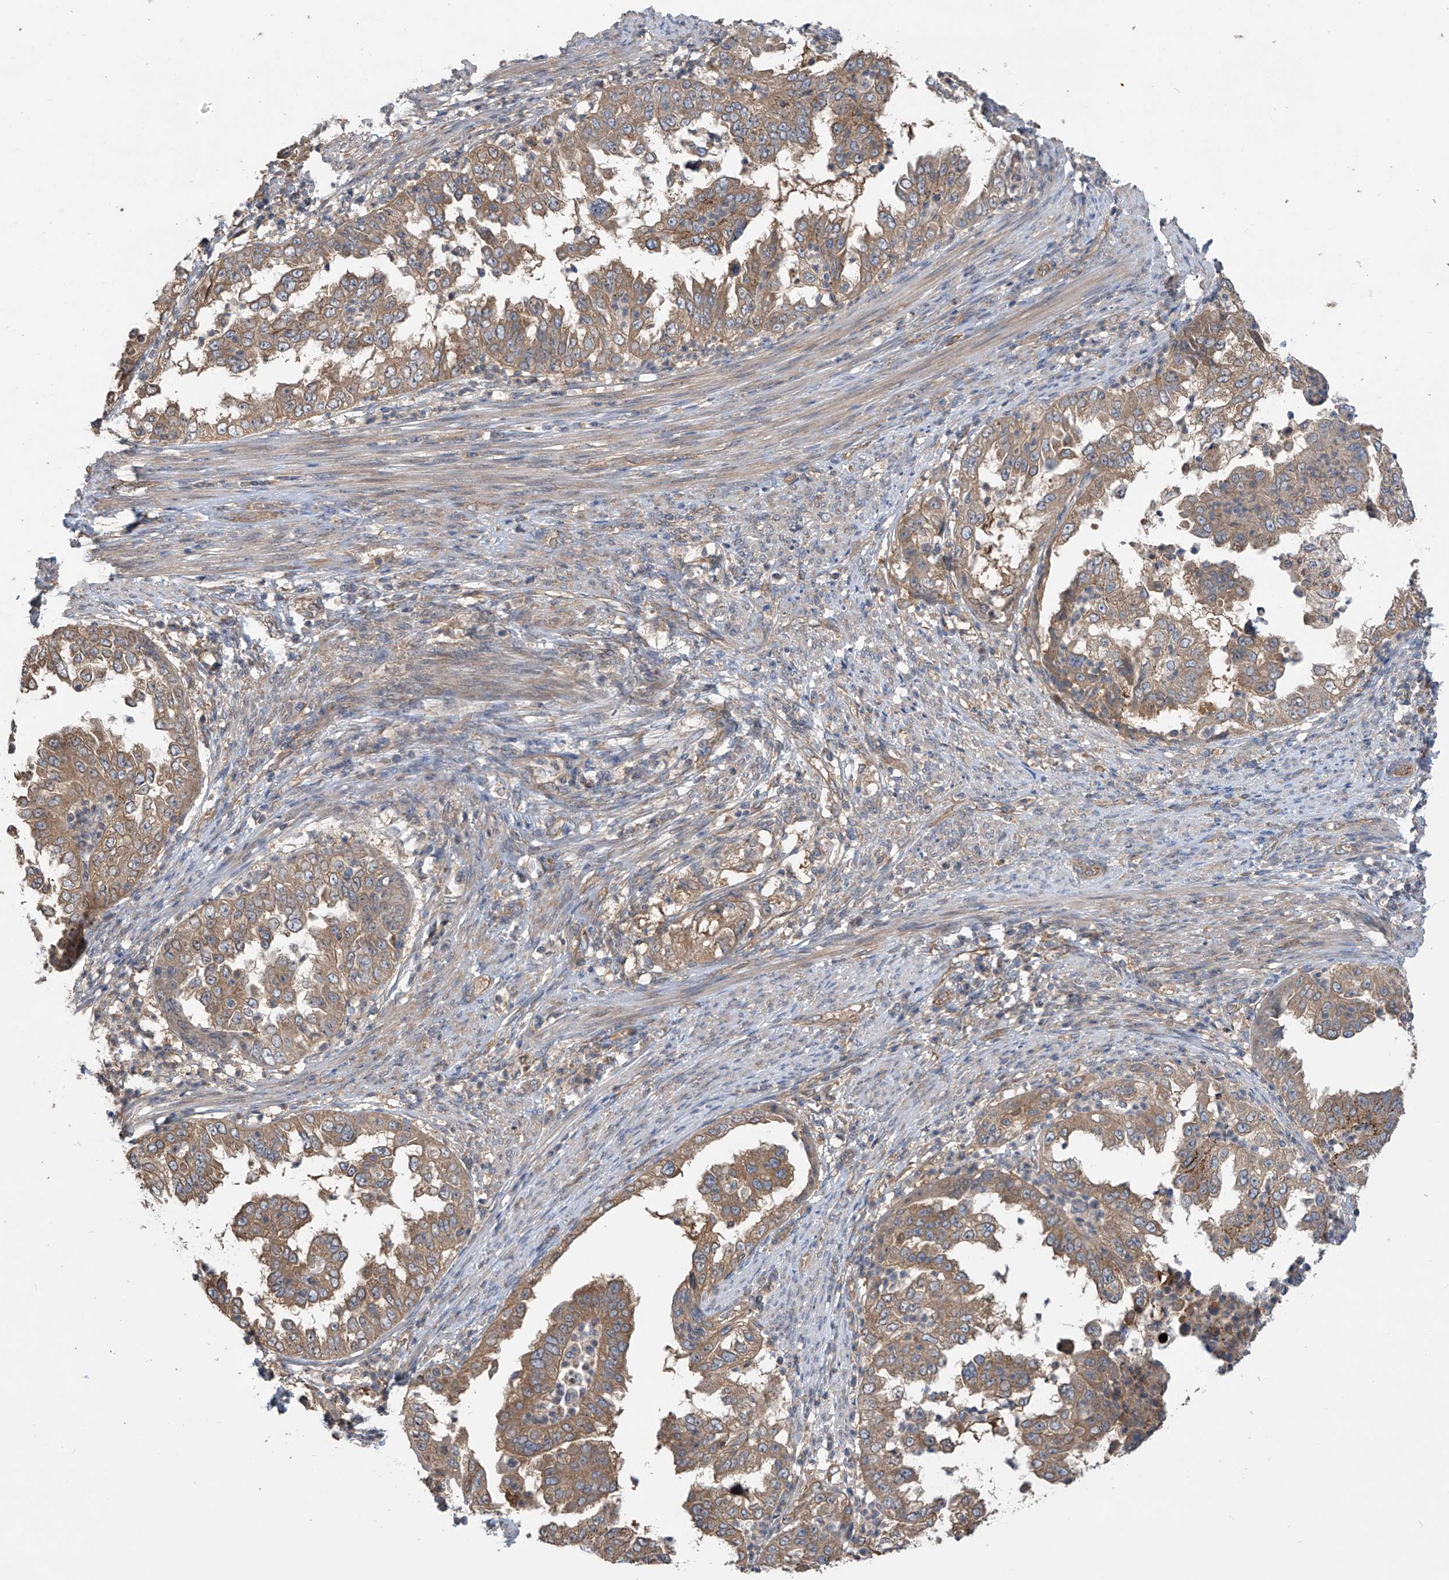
{"staining": {"intensity": "moderate", "quantity": ">75%", "location": "cytoplasmic/membranous"}, "tissue": "endometrial cancer", "cell_type": "Tumor cells", "image_type": "cancer", "snomed": [{"axis": "morphology", "description": "Adenocarcinoma, NOS"}, {"axis": "topography", "description": "Endometrium"}], "caption": "IHC staining of adenocarcinoma (endometrial), which displays medium levels of moderate cytoplasmic/membranous positivity in about >75% of tumor cells indicating moderate cytoplasmic/membranous protein staining. The staining was performed using DAB (3,3'-diaminobenzidine) (brown) for protein detection and nuclei were counterstained in hematoxylin (blue).", "gene": "PHACTR4", "patient": {"sex": "female", "age": 85}}